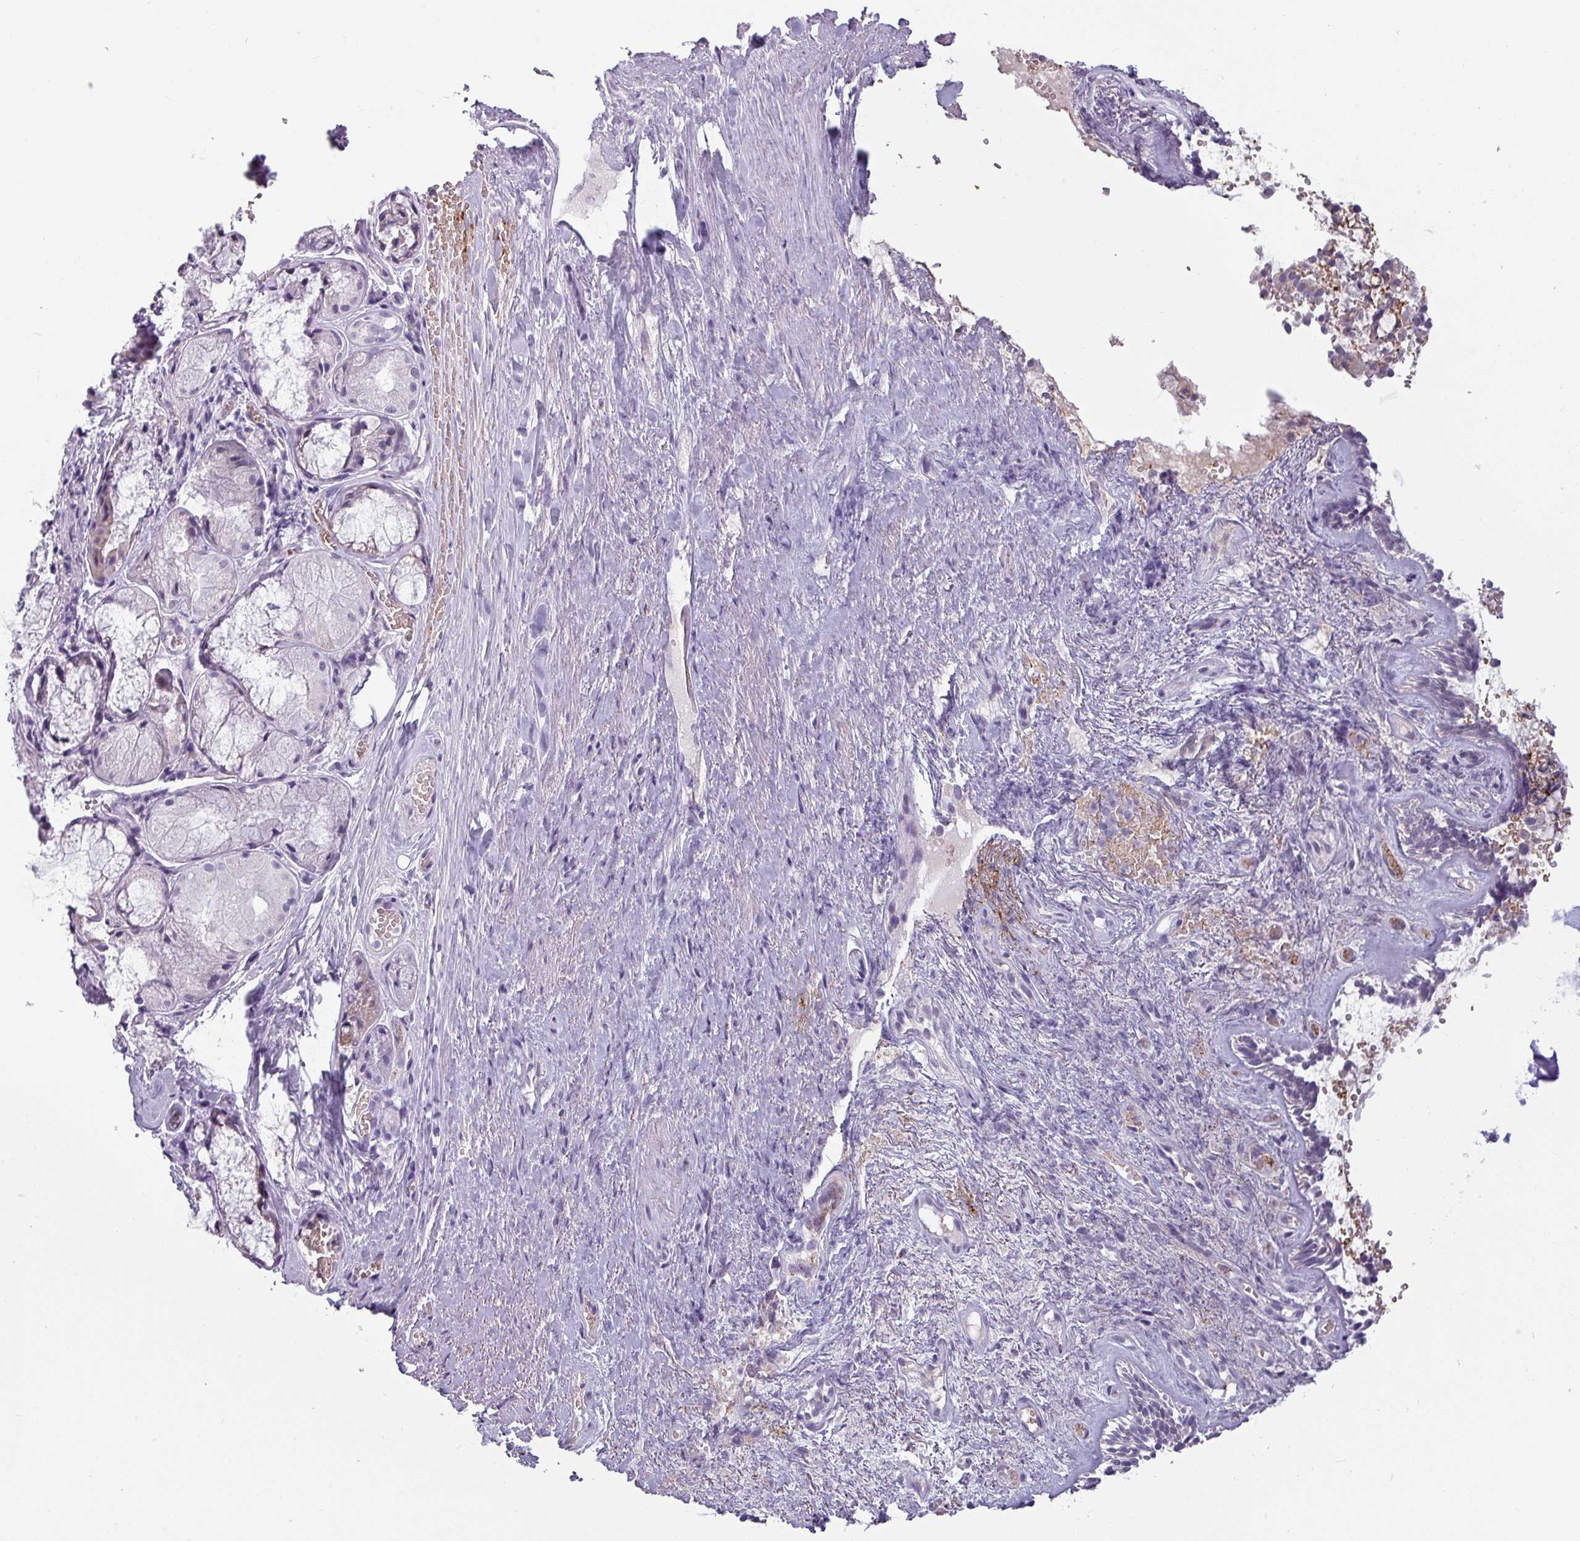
{"staining": {"intensity": "negative", "quantity": "none", "location": "none"}, "tissue": "nasopharynx", "cell_type": "Respiratory epithelial cells", "image_type": "normal", "snomed": [{"axis": "morphology", "description": "Normal tissue, NOS"}, {"axis": "topography", "description": "Cartilage tissue"}, {"axis": "topography", "description": "Nasopharynx"}, {"axis": "topography", "description": "Thyroid gland"}], "caption": "Immunohistochemical staining of normal nasopharynx displays no significant positivity in respiratory epithelial cells. (Stains: DAB immunohistochemistry with hematoxylin counter stain, Microscopy: brightfield microscopy at high magnification).", "gene": "SLC26A9", "patient": {"sex": "male", "age": 63}}